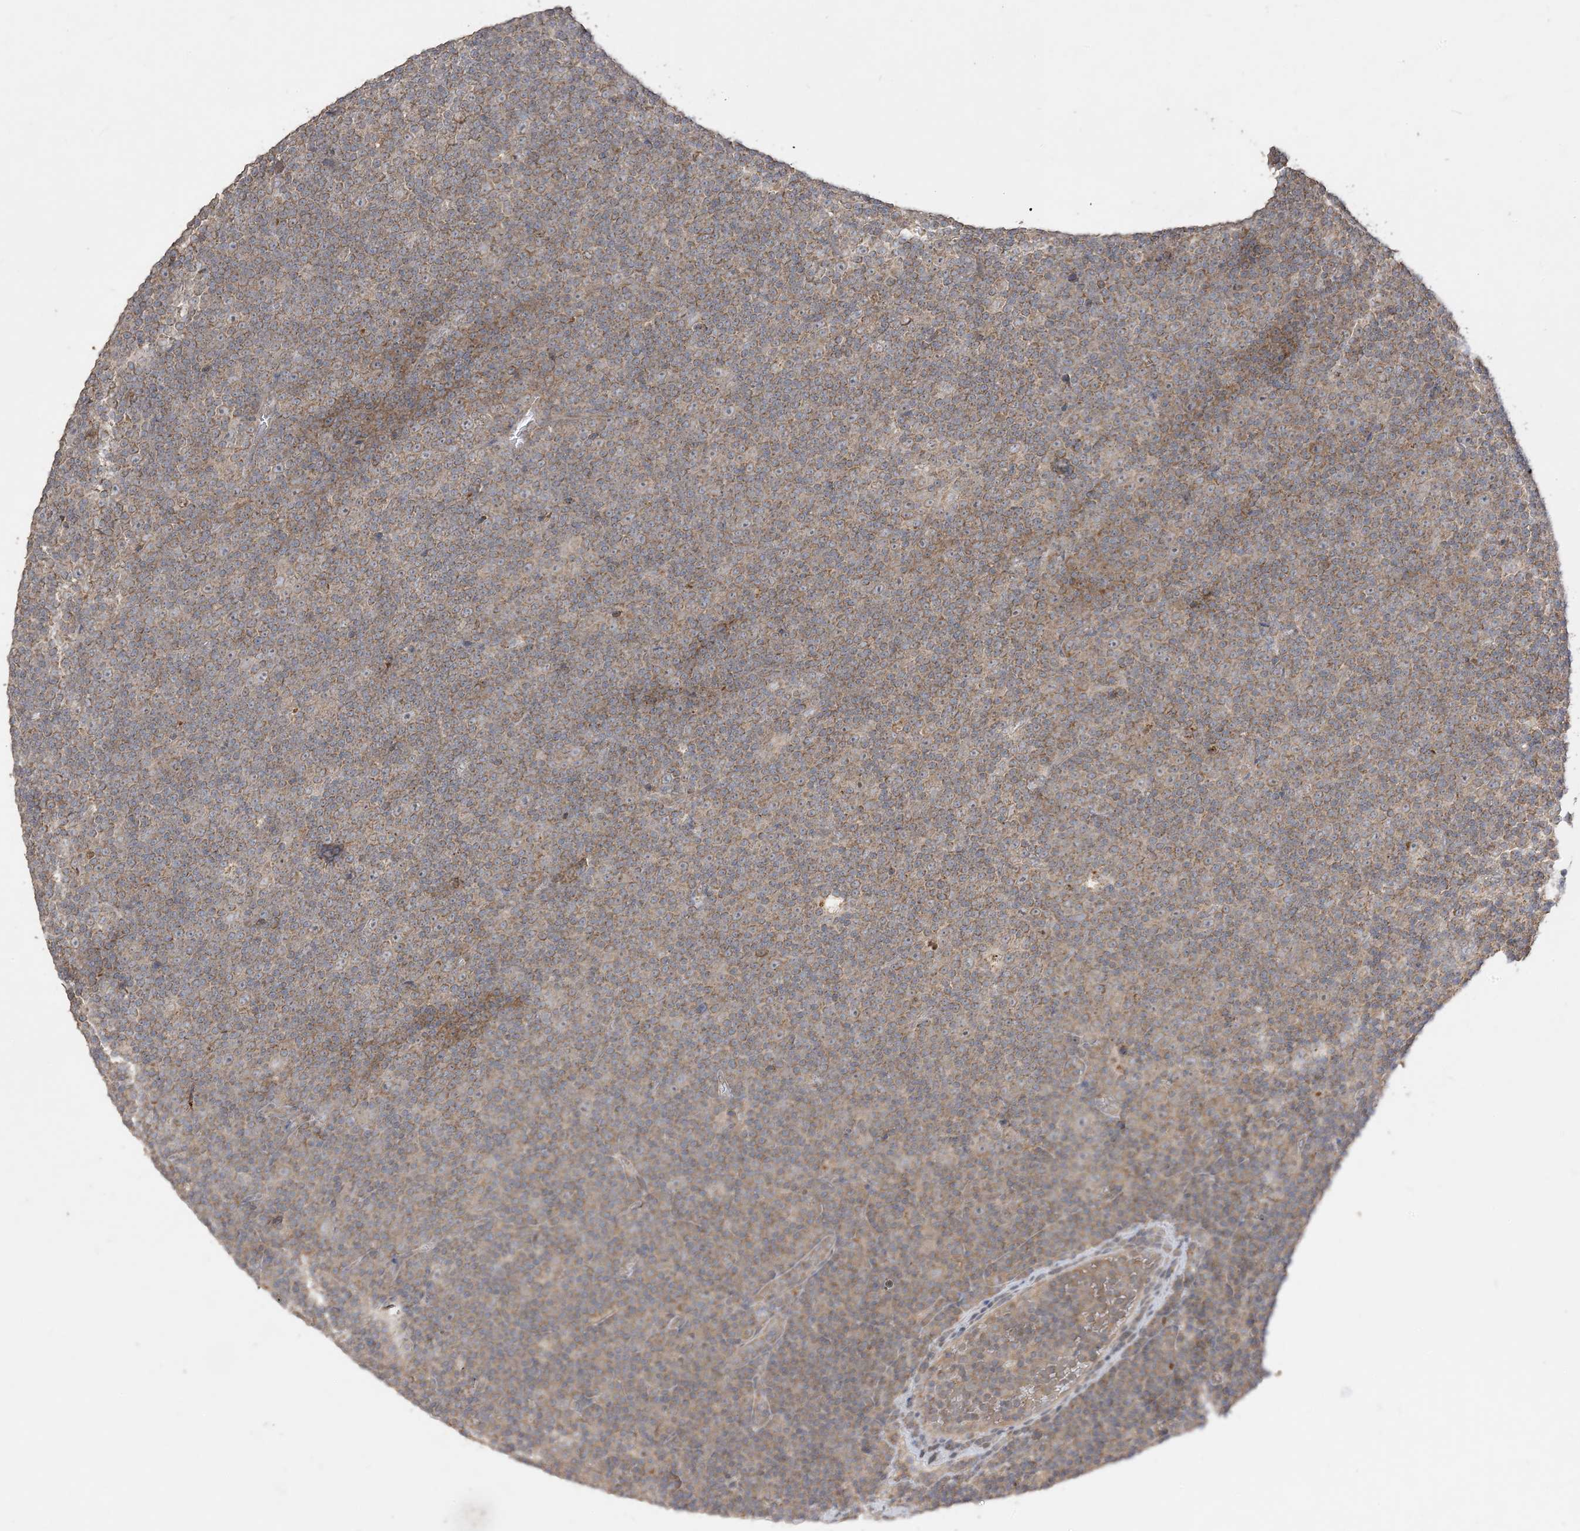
{"staining": {"intensity": "strong", "quantity": ">75%", "location": "cytoplasmic/membranous"}, "tissue": "lymphoma", "cell_type": "Tumor cells", "image_type": "cancer", "snomed": [{"axis": "morphology", "description": "Malignant lymphoma, non-Hodgkin's type, Low grade"}, {"axis": "topography", "description": "Lymph node"}], "caption": "High-magnification brightfield microscopy of lymphoma stained with DAB (3,3'-diaminobenzidine) (brown) and counterstained with hematoxylin (blue). tumor cells exhibit strong cytoplasmic/membranous staining is identified in about>75% of cells. (DAB (3,3'-diaminobenzidine) IHC, brown staining for protein, blue staining for nuclei).", "gene": "SIRT3", "patient": {"sex": "female", "age": 67}}